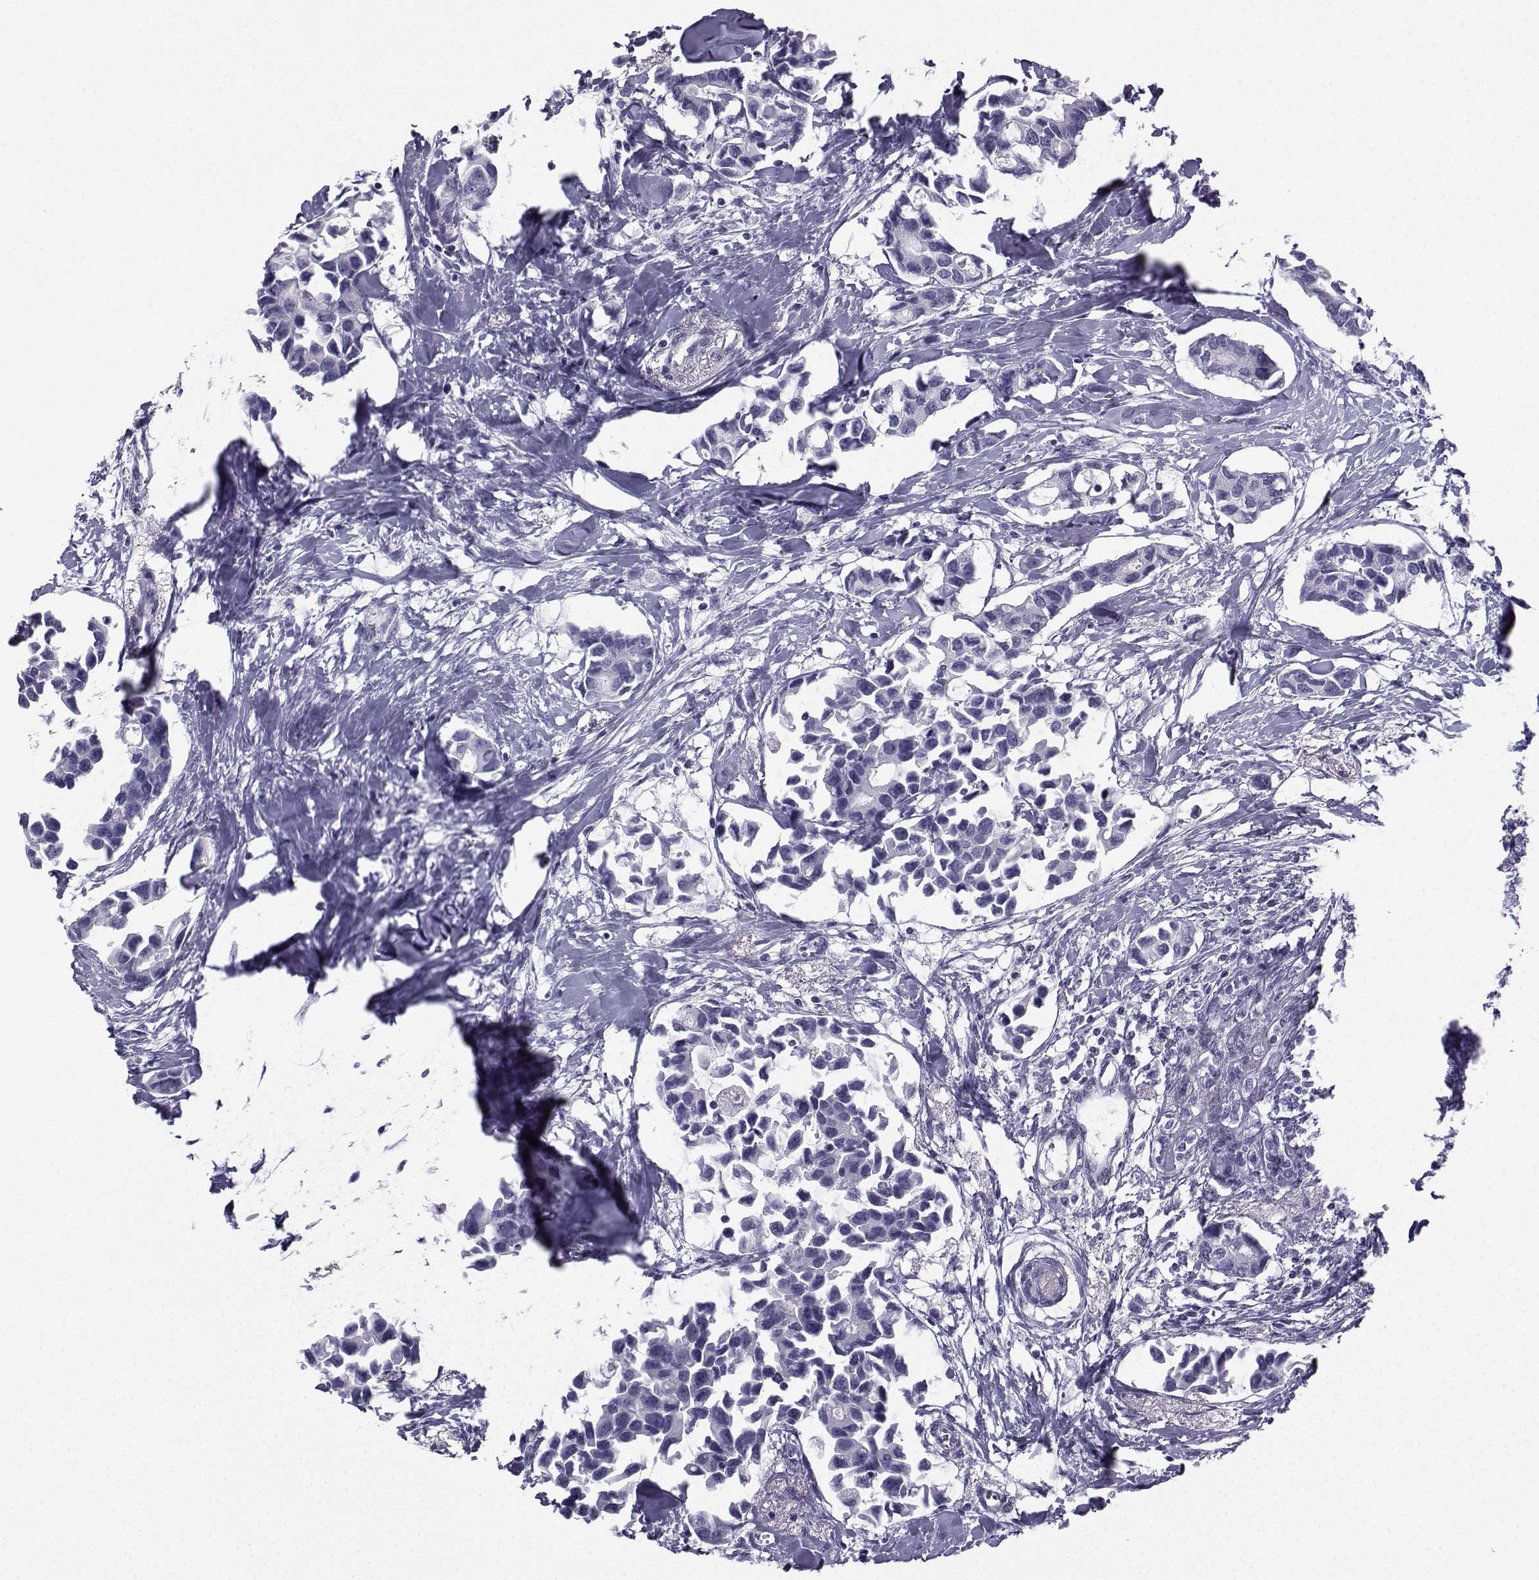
{"staining": {"intensity": "negative", "quantity": "none", "location": "none"}, "tissue": "breast cancer", "cell_type": "Tumor cells", "image_type": "cancer", "snomed": [{"axis": "morphology", "description": "Duct carcinoma"}, {"axis": "topography", "description": "Breast"}], "caption": "Tumor cells show no significant staining in breast intraductal carcinoma.", "gene": "SPANXD", "patient": {"sex": "female", "age": 83}}